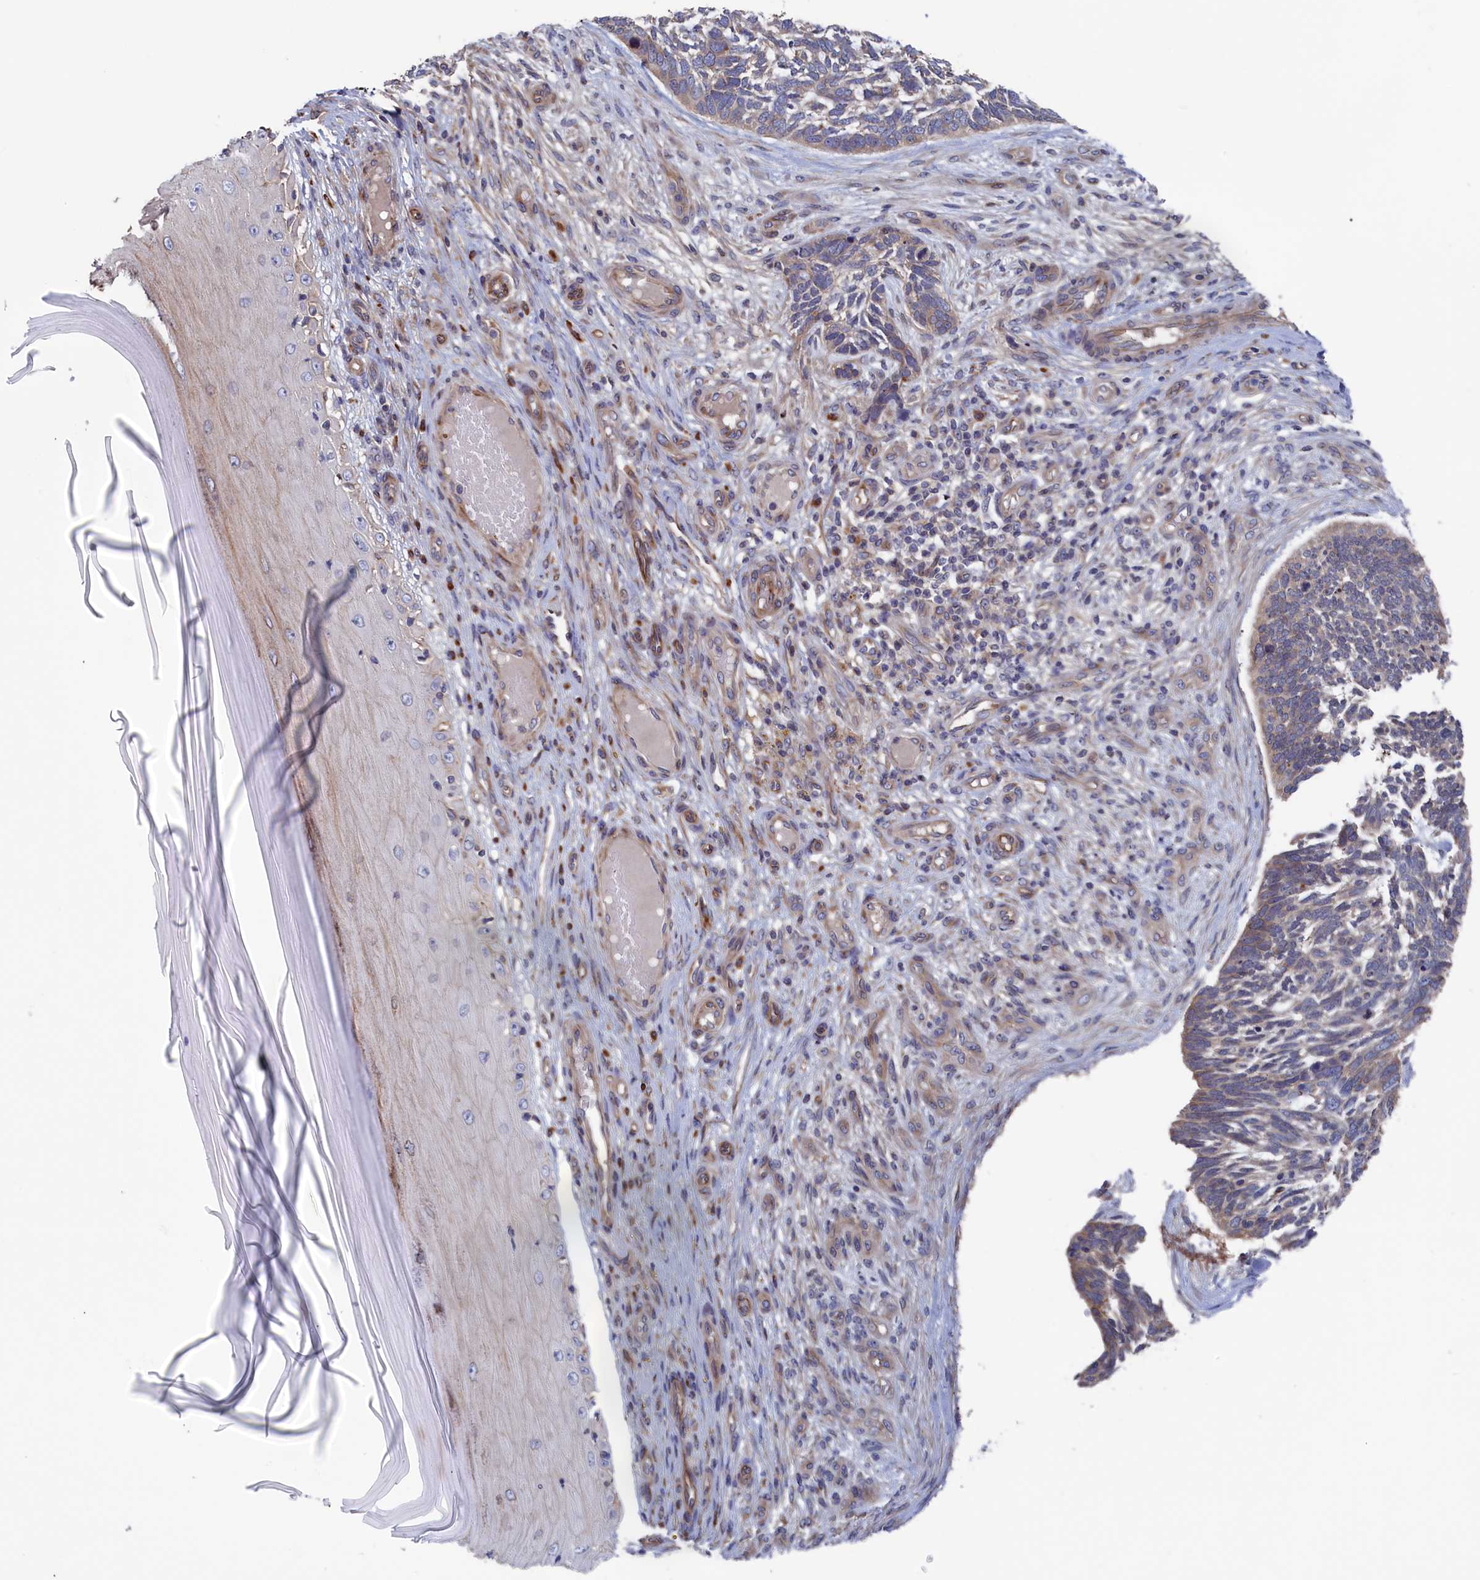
{"staining": {"intensity": "weak", "quantity": "<25%", "location": "cytoplasmic/membranous"}, "tissue": "skin cancer", "cell_type": "Tumor cells", "image_type": "cancer", "snomed": [{"axis": "morphology", "description": "Basal cell carcinoma"}, {"axis": "topography", "description": "Skin"}], "caption": "IHC image of neoplastic tissue: skin cancer stained with DAB shows no significant protein staining in tumor cells.", "gene": "NUTF2", "patient": {"sex": "male", "age": 88}}